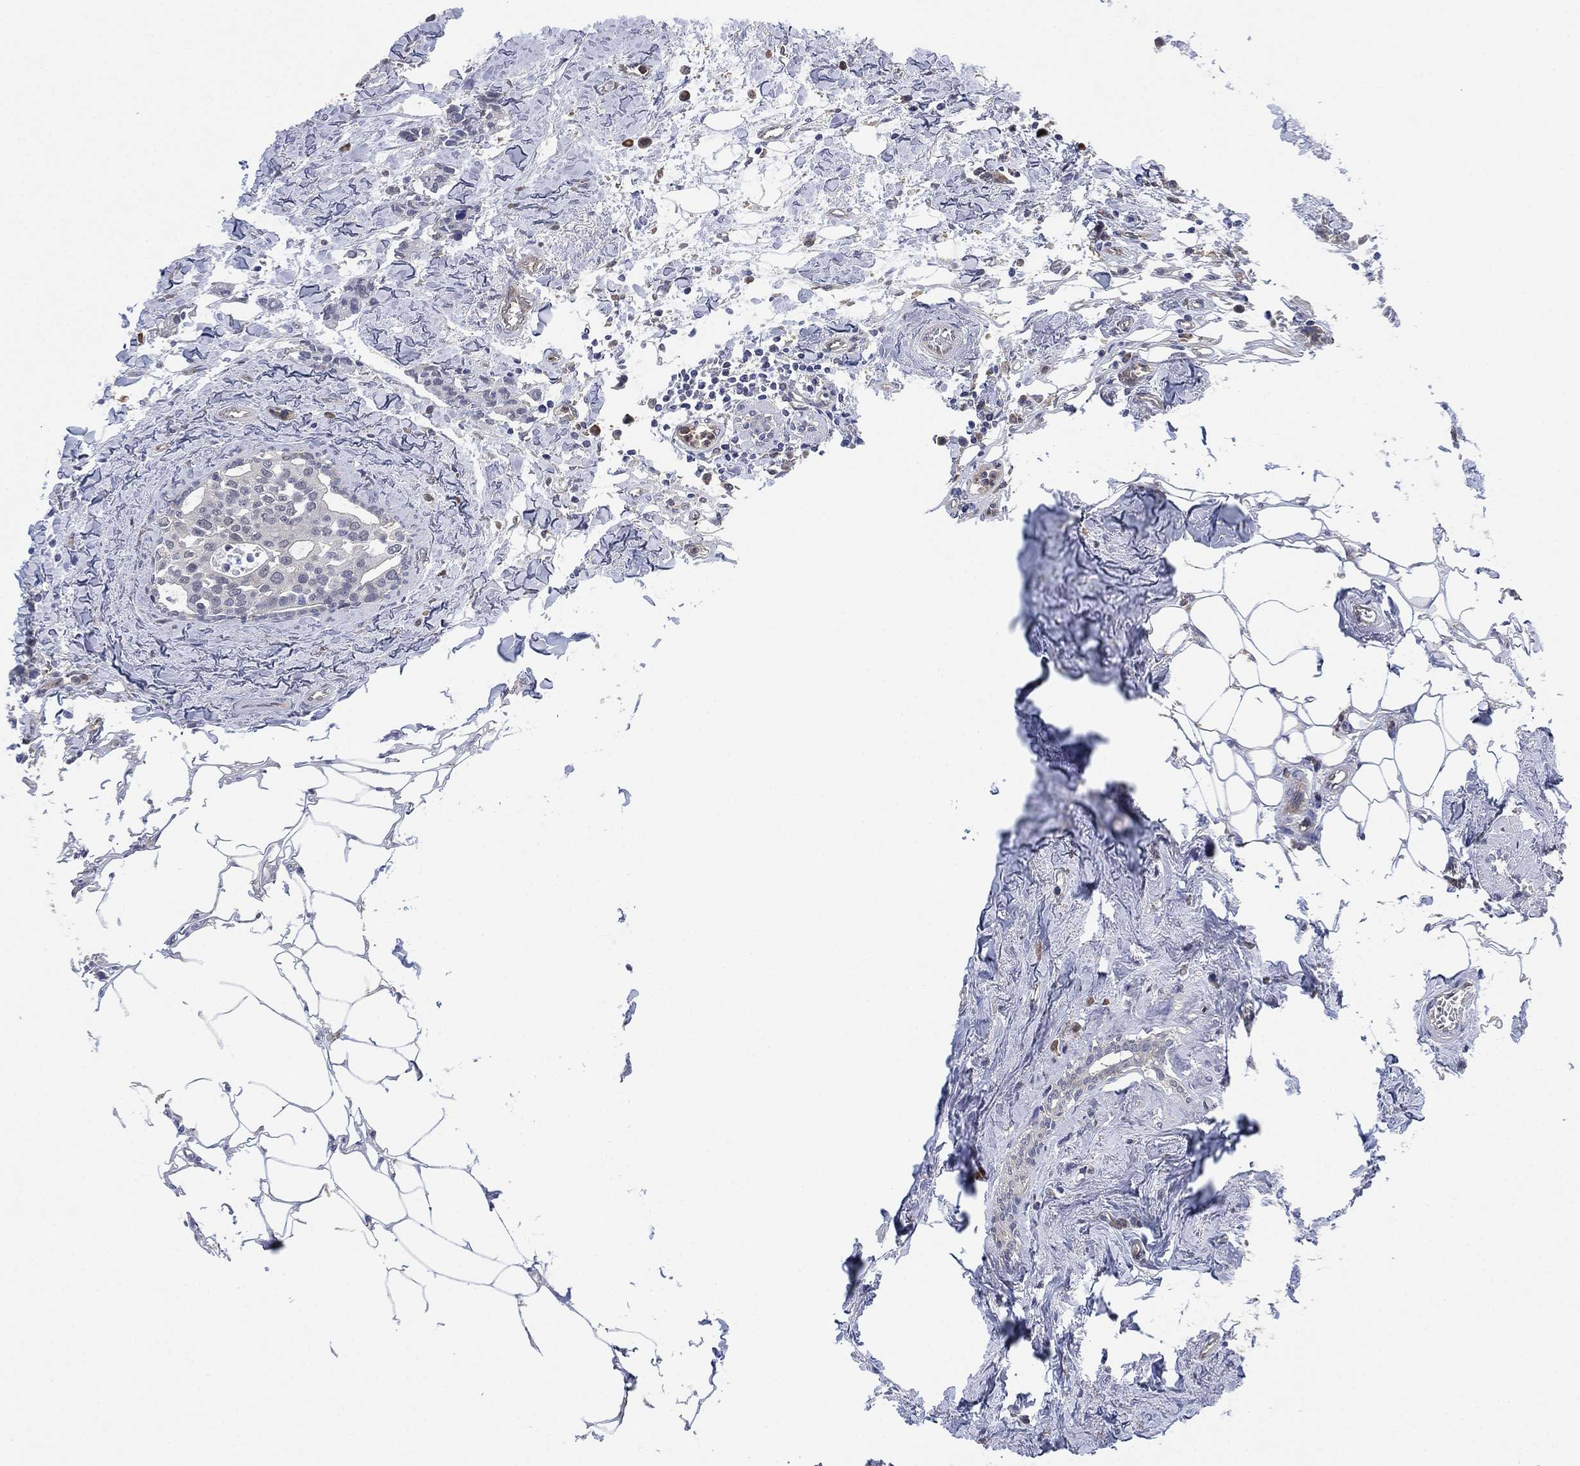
{"staining": {"intensity": "negative", "quantity": "none", "location": "none"}, "tissue": "breast cancer", "cell_type": "Tumor cells", "image_type": "cancer", "snomed": [{"axis": "morphology", "description": "Duct carcinoma"}, {"axis": "topography", "description": "Breast"}], "caption": "Photomicrograph shows no significant protein expression in tumor cells of breast infiltrating ductal carcinoma. (DAB IHC, high magnification).", "gene": "FES", "patient": {"sex": "female", "age": 83}}